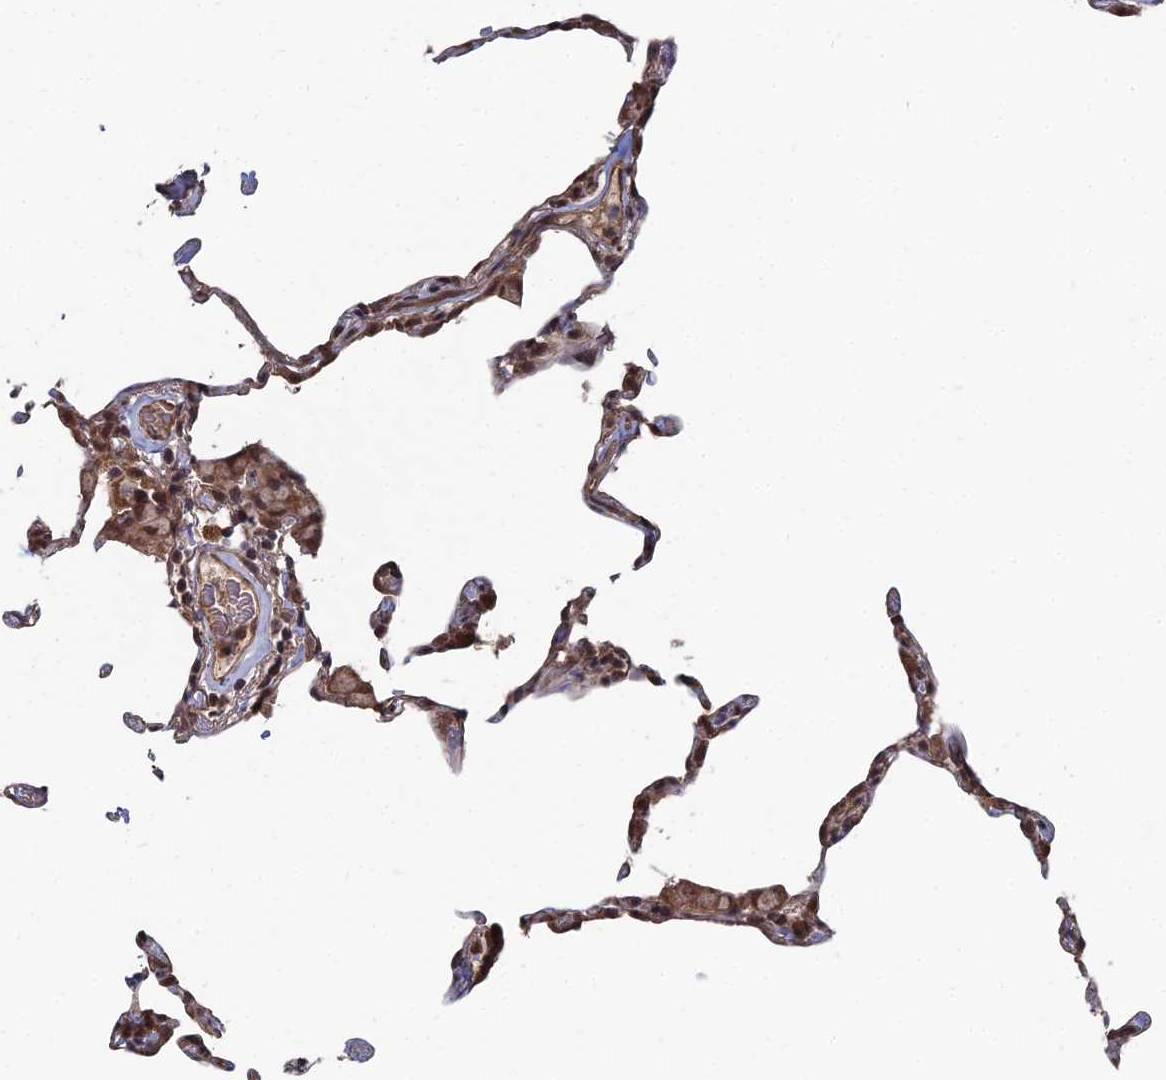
{"staining": {"intensity": "moderate", "quantity": "<25%", "location": "nuclear"}, "tissue": "lung", "cell_type": "Alveolar cells", "image_type": "normal", "snomed": [{"axis": "morphology", "description": "Normal tissue, NOS"}, {"axis": "topography", "description": "Lung"}], "caption": "Lung stained with DAB immunohistochemistry (IHC) reveals low levels of moderate nuclear expression in approximately <25% of alveolar cells. Nuclei are stained in blue.", "gene": "CCNP", "patient": {"sex": "female", "age": 57}}